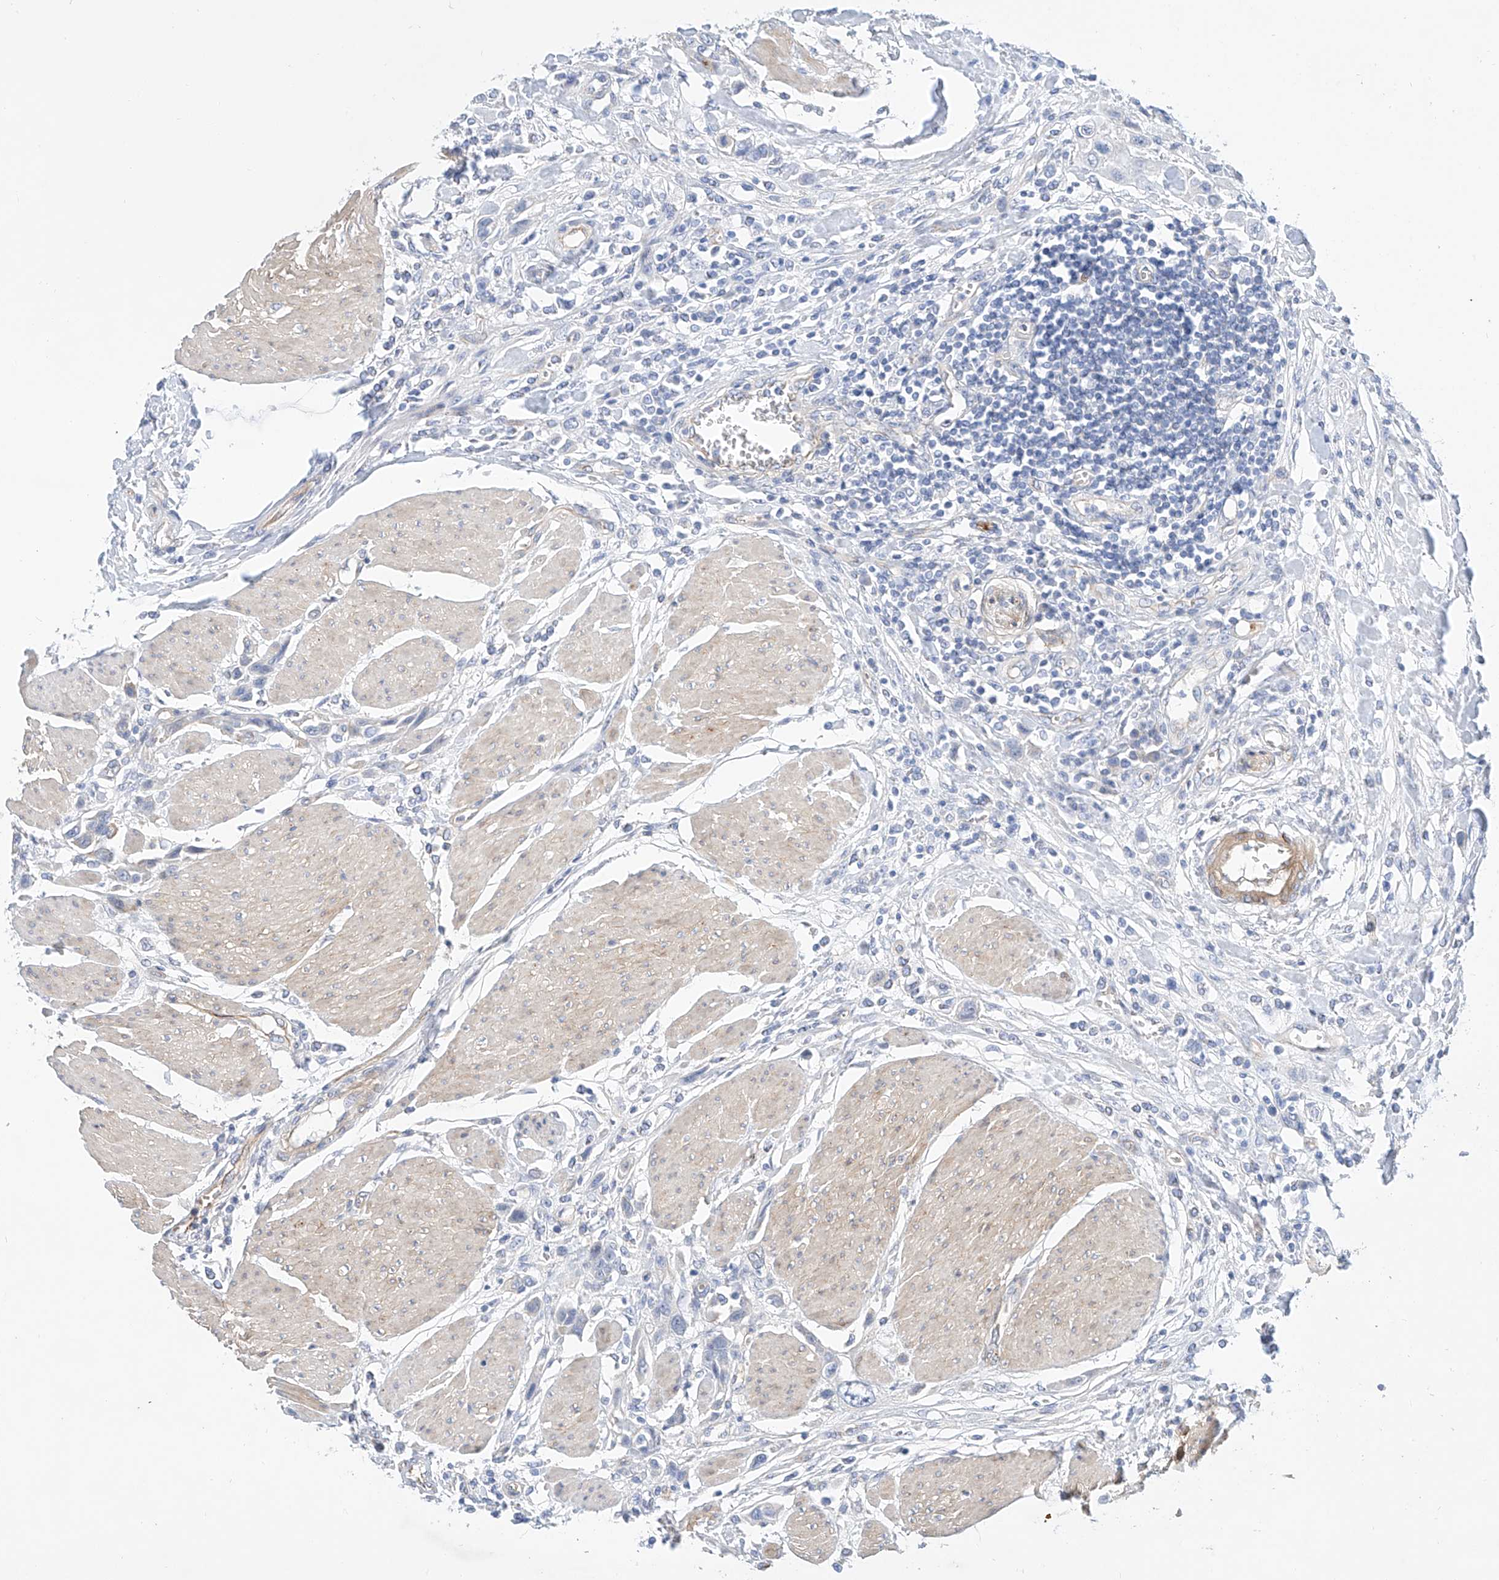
{"staining": {"intensity": "negative", "quantity": "none", "location": "none"}, "tissue": "urothelial cancer", "cell_type": "Tumor cells", "image_type": "cancer", "snomed": [{"axis": "morphology", "description": "Urothelial carcinoma, High grade"}, {"axis": "topography", "description": "Urinary bladder"}], "caption": "Immunohistochemistry of human urothelial cancer shows no positivity in tumor cells.", "gene": "SBSPON", "patient": {"sex": "male", "age": 50}}